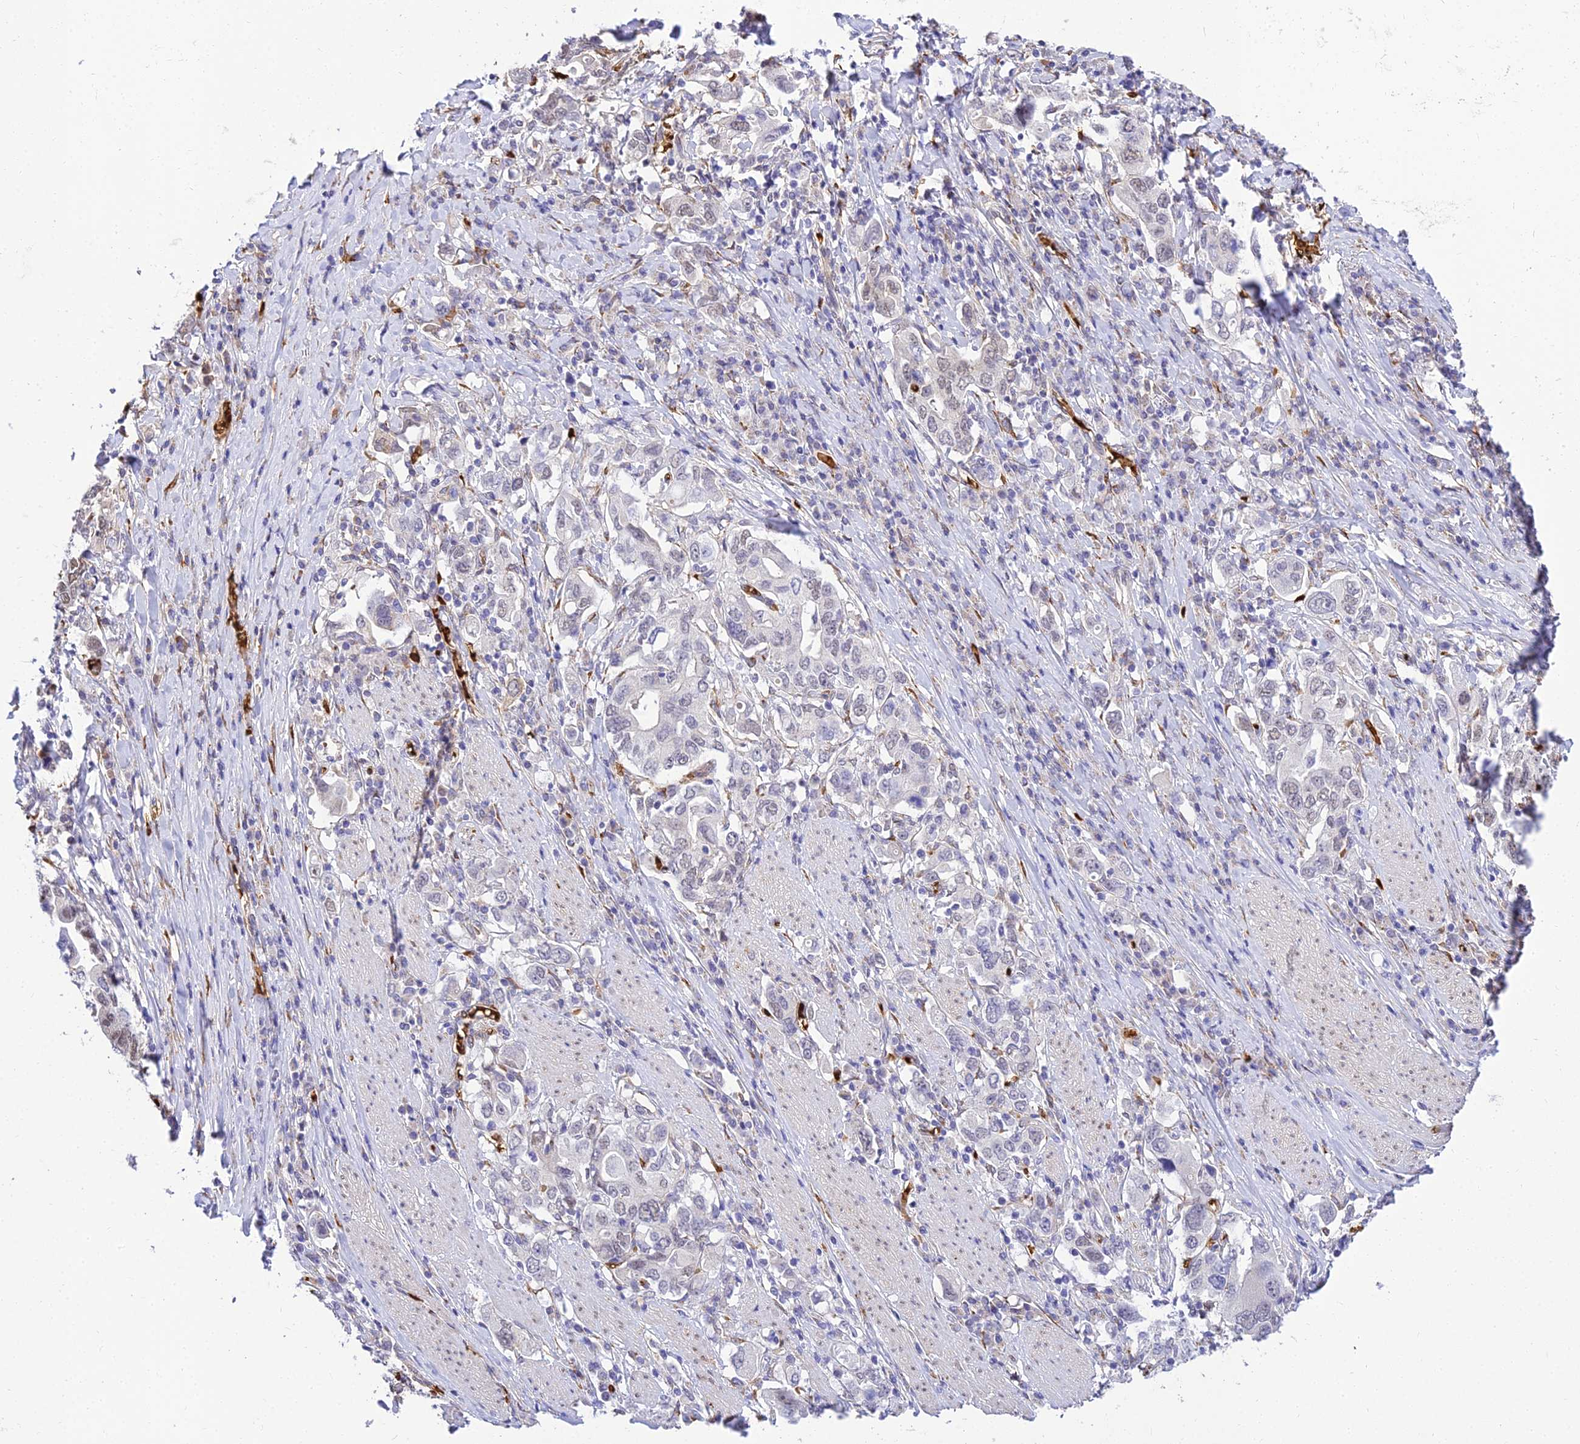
{"staining": {"intensity": "negative", "quantity": "none", "location": "none"}, "tissue": "stomach cancer", "cell_type": "Tumor cells", "image_type": "cancer", "snomed": [{"axis": "morphology", "description": "Adenocarcinoma, NOS"}, {"axis": "topography", "description": "Stomach, upper"}, {"axis": "topography", "description": "Stomach"}], "caption": "Human stomach cancer (adenocarcinoma) stained for a protein using IHC displays no positivity in tumor cells.", "gene": "BCL9", "patient": {"sex": "male", "age": 62}}